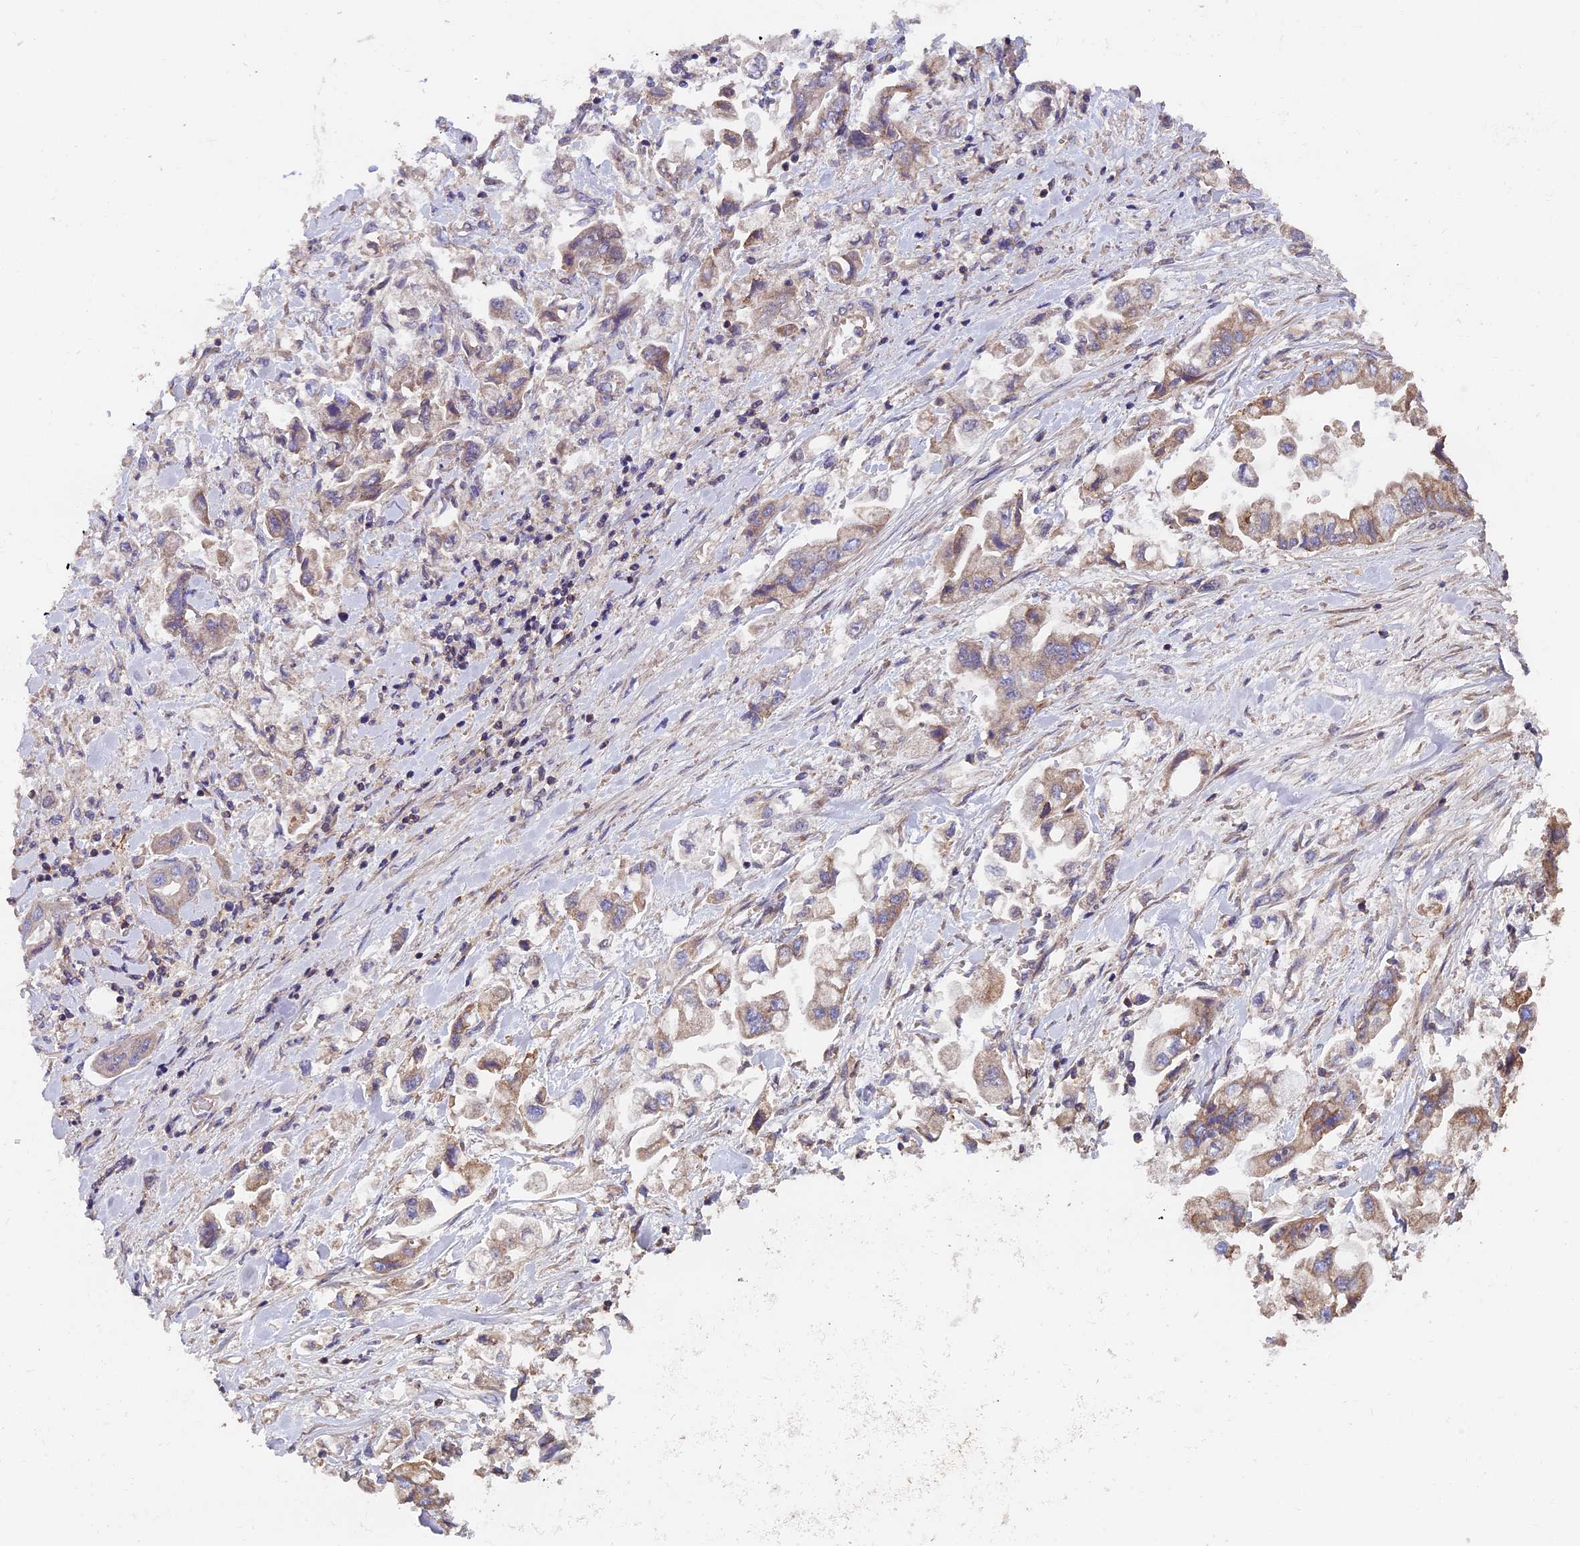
{"staining": {"intensity": "weak", "quantity": ">75%", "location": "cytoplasmic/membranous"}, "tissue": "stomach cancer", "cell_type": "Tumor cells", "image_type": "cancer", "snomed": [{"axis": "morphology", "description": "Adenocarcinoma, NOS"}, {"axis": "topography", "description": "Stomach"}], "caption": "Immunohistochemical staining of human stomach cancer (adenocarcinoma) shows weak cytoplasmic/membranous protein staining in approximately >75% of tumor cells.", "gene": "CCDC153", "patient": {"sex": "male", "age": 62}}